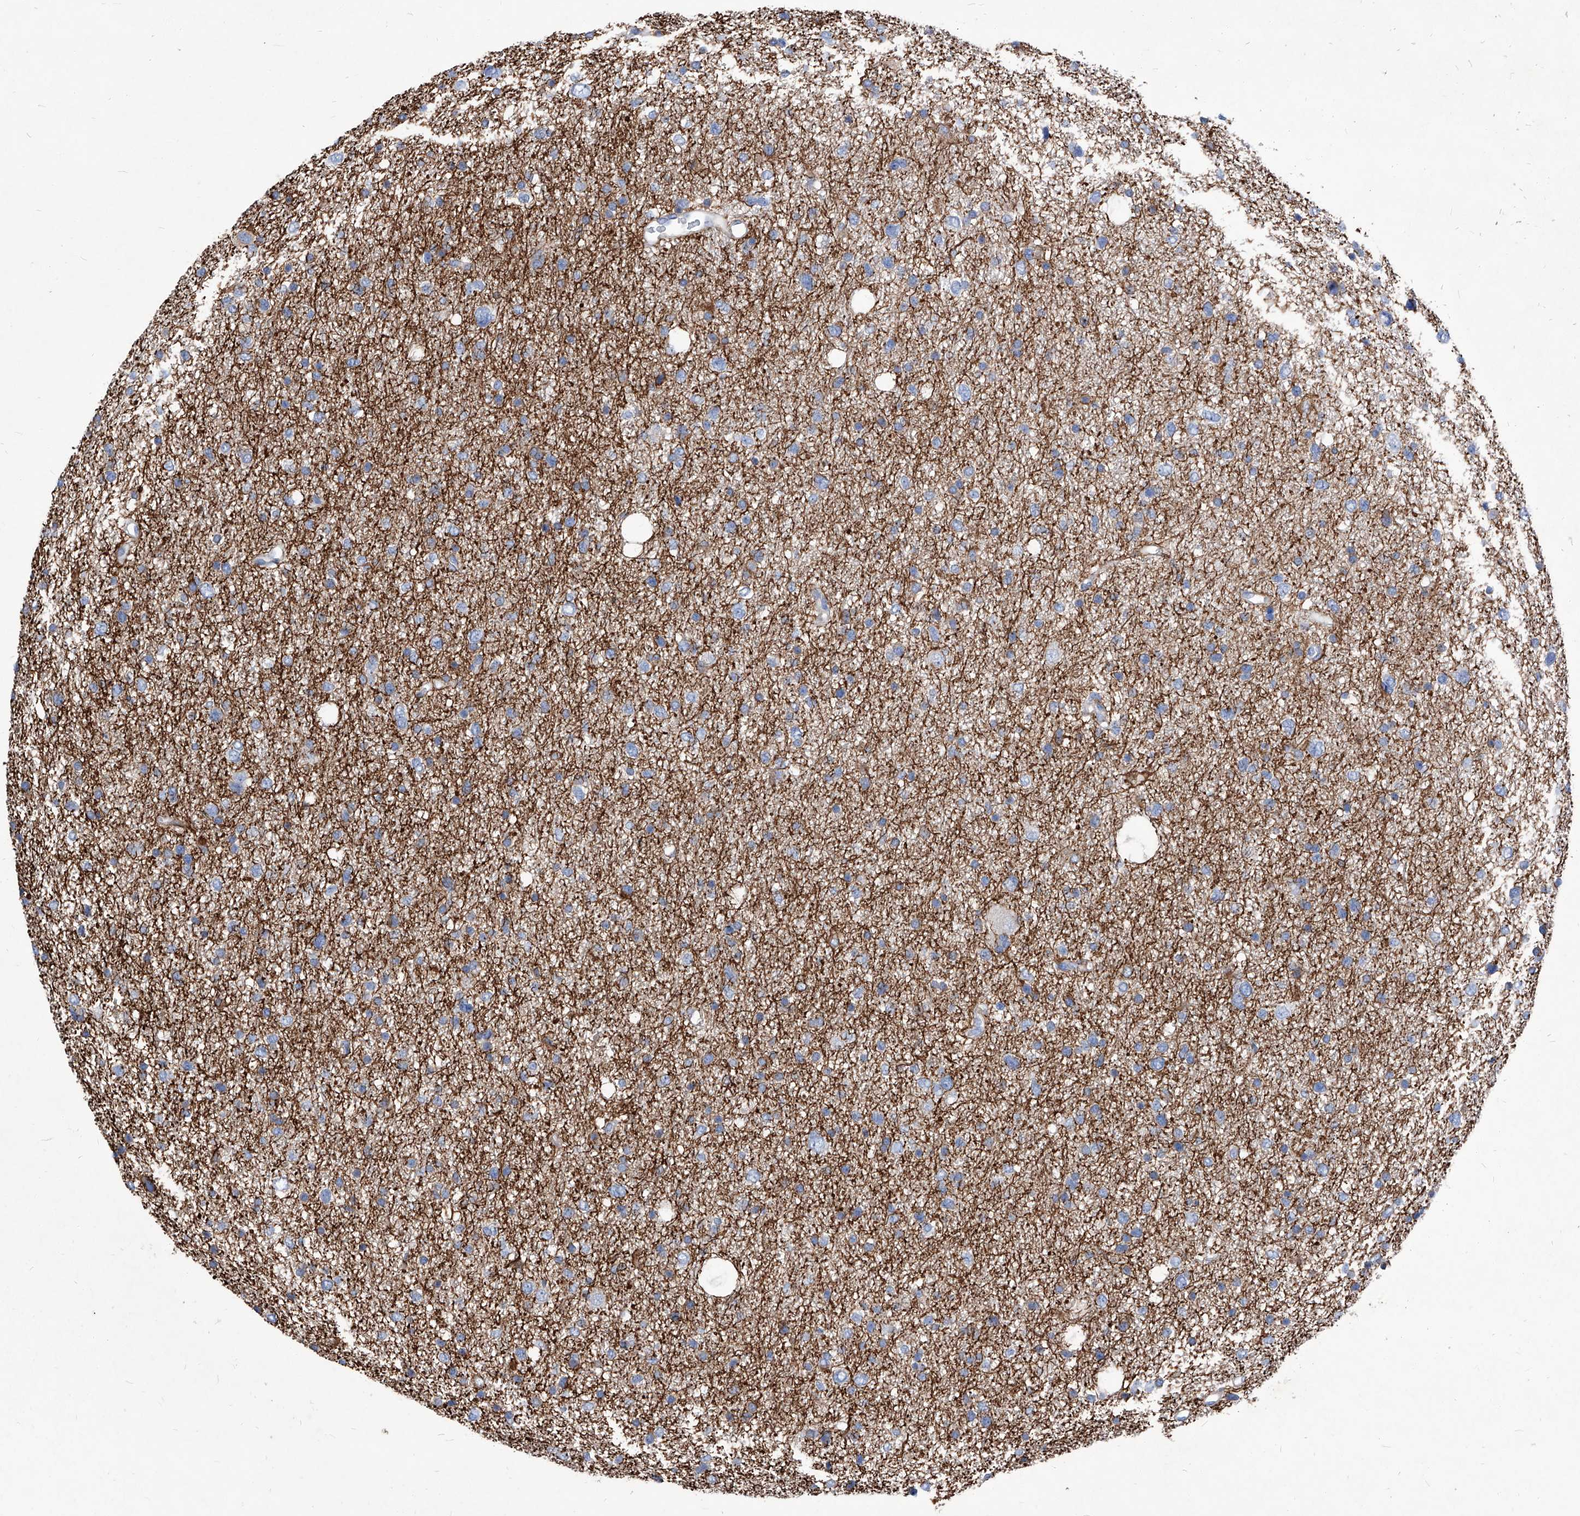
{"staining": {"intensity": "negative", "quantity": "none", "location": "none"}, "tissue": "glioma", "cell_type": "Tumor cells", "image_type": "cancer", "snomed": [{"axis": "morphology", "description": "Glioma, malignant, Low grade"}, {"axis": "topography", "description": "Brain"}], "caption": "IHC of human glioma shows no positivity in tumor cells. Nuclei are stained in blue.", "gene": "UBOX5", "patient": {"sex": "female", "age": 37}}